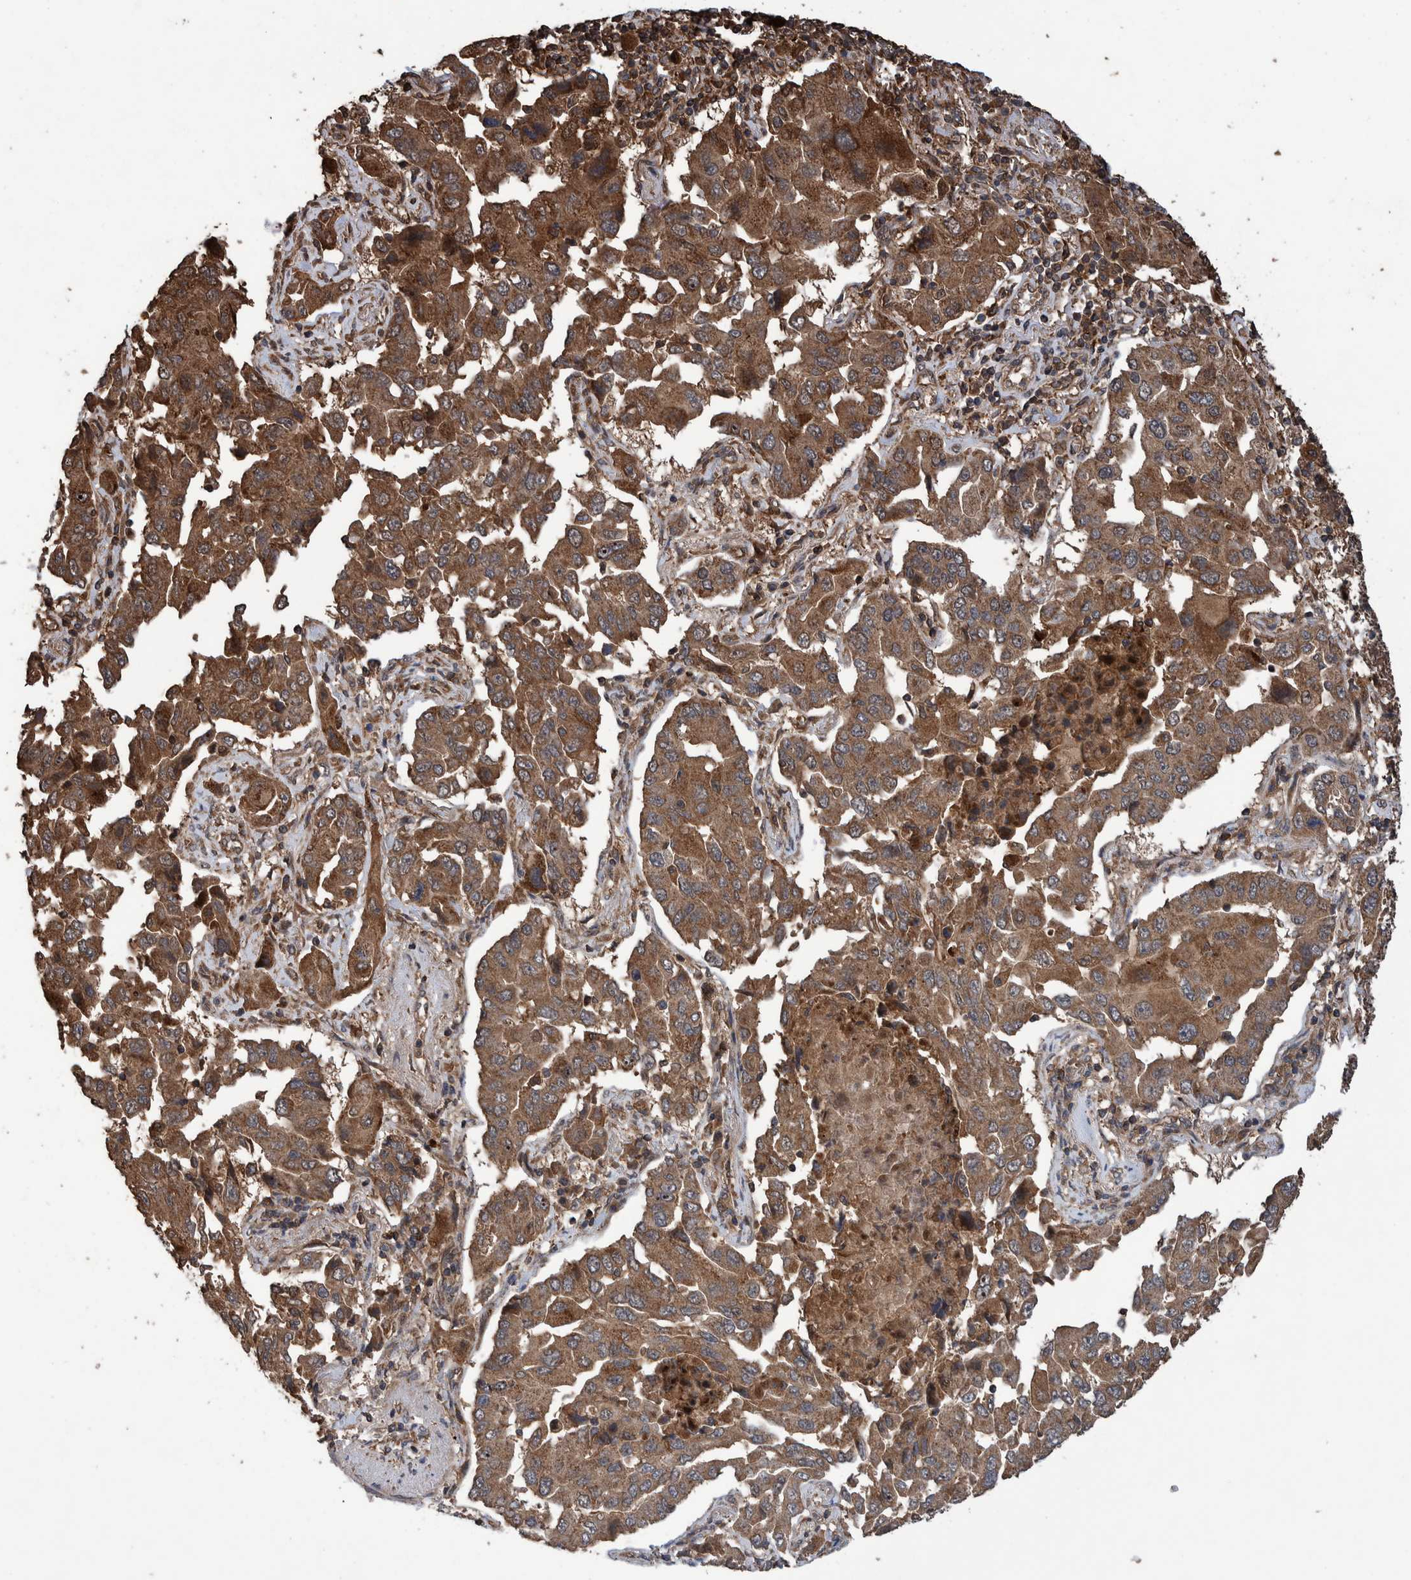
{"staining": {"intensity": "strong", "quantity": ">75%", "location": "cytoplasmic/membranous"}, "tissue": "lung cancer", "cell_type": "Tumor cells", "image_type": "cancer", "snomed": [{"axis": "morphology", "description": "Adenocarcinoma, NOS"}, {"axis": "topography", "description": "Lung"}], "caption": "Immunohistochemical staining of human lung cancer (adenocarcinoma) shows high levels of strong cytoplasmic/membranous protein positivity in approximately >75% of tumor cells.", "gene": "TRIM16", "patient": {"sex": "female", "age": 65}}